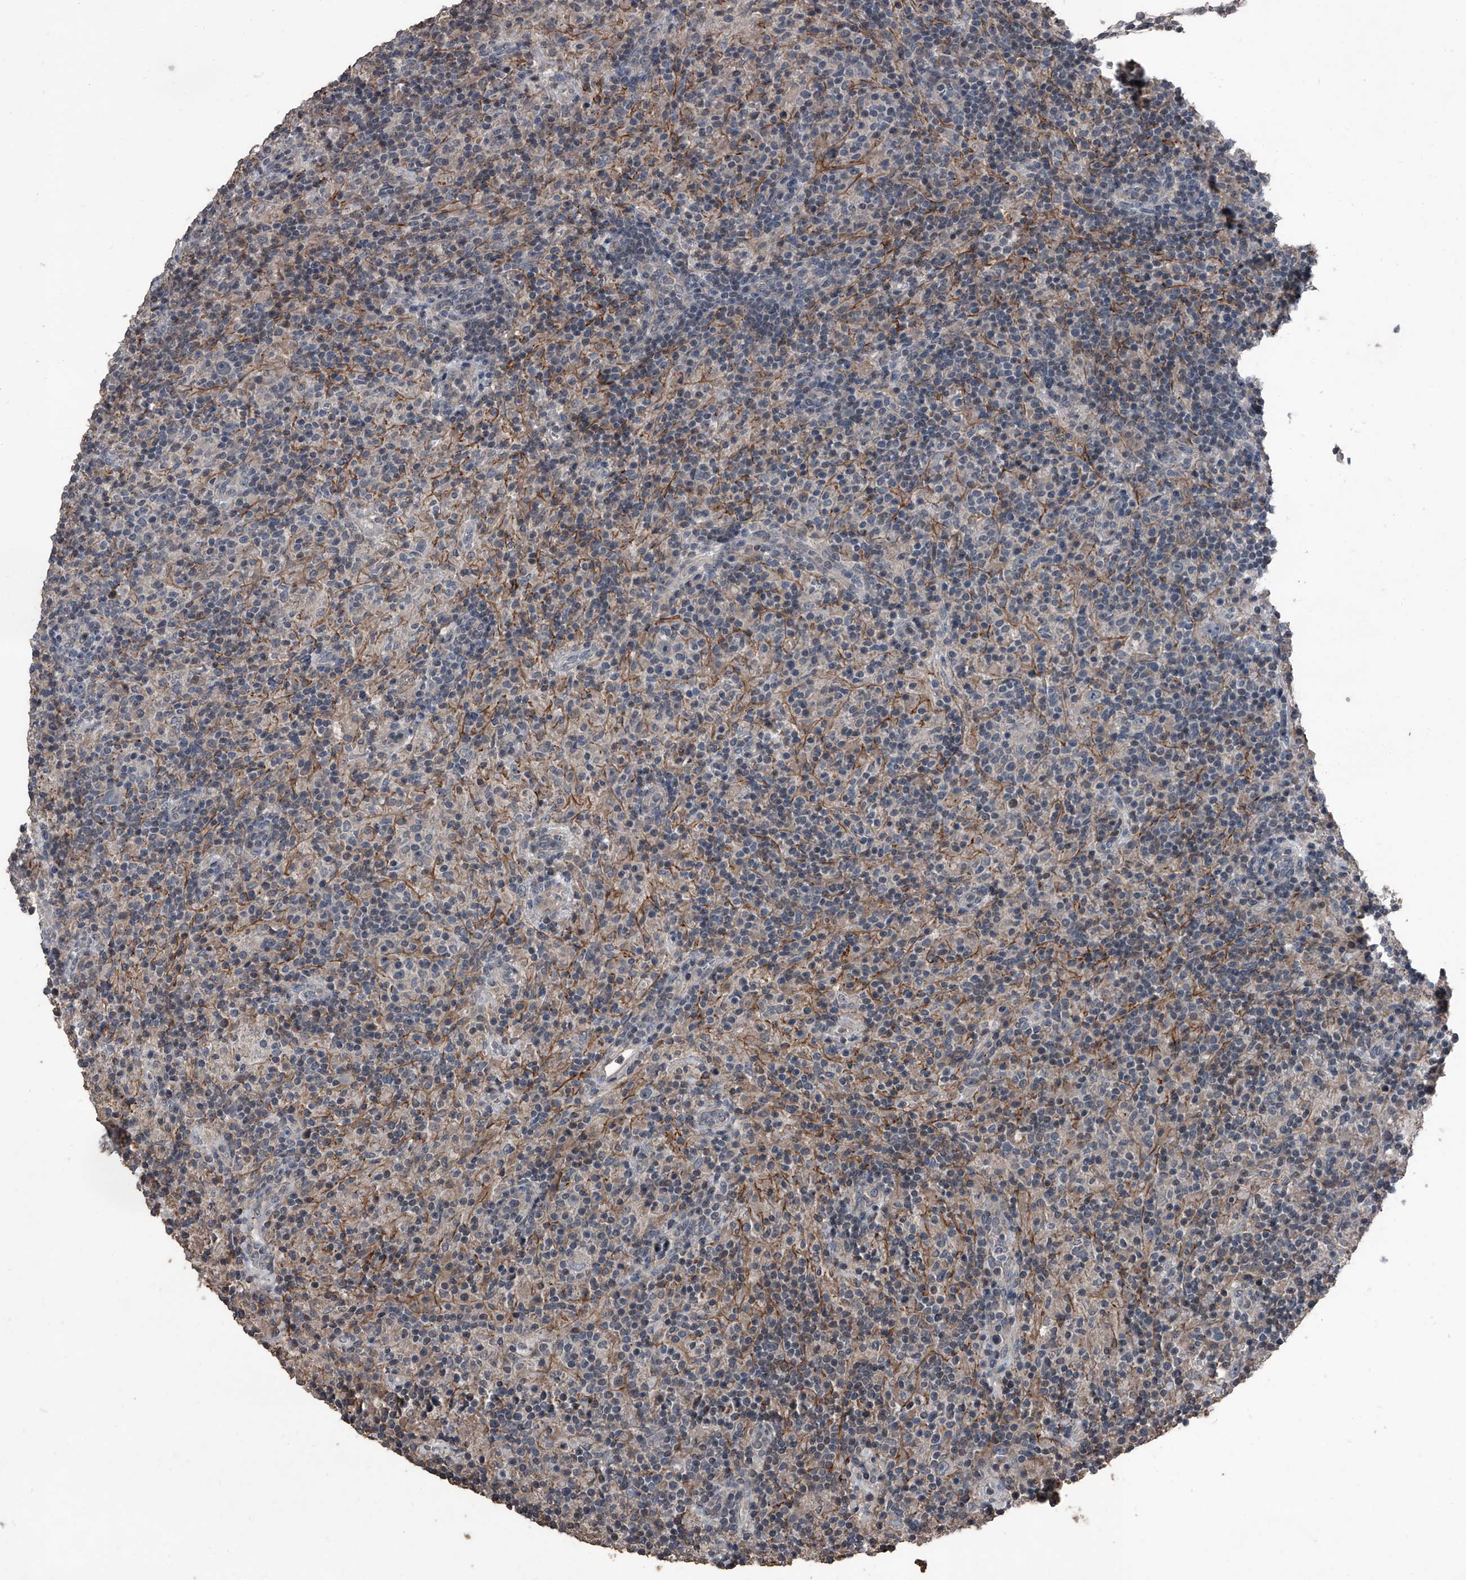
{"staining": {"intensity": "negative", "quantity": "none", "location": "none"}, "tissue": "lymphoma", "cell_type": "Tumor cells", "image_type": "cancer", "snomed": [{"axis": "morphology", "description": "Hodgkin's disease, NOS"}, {"axis": "topography", "description": "Lymph node"}], "caption": "Immunohistochemistry micrograph of lymphoma stained for a protein (brown), which shows no positivity in tumor cells. The staining is performed using DAB brown chromogen with nuclei counter-stained in using hematoxylin.", "gene": "OARD1", "patient": {"sex": "male", "age": 70}}